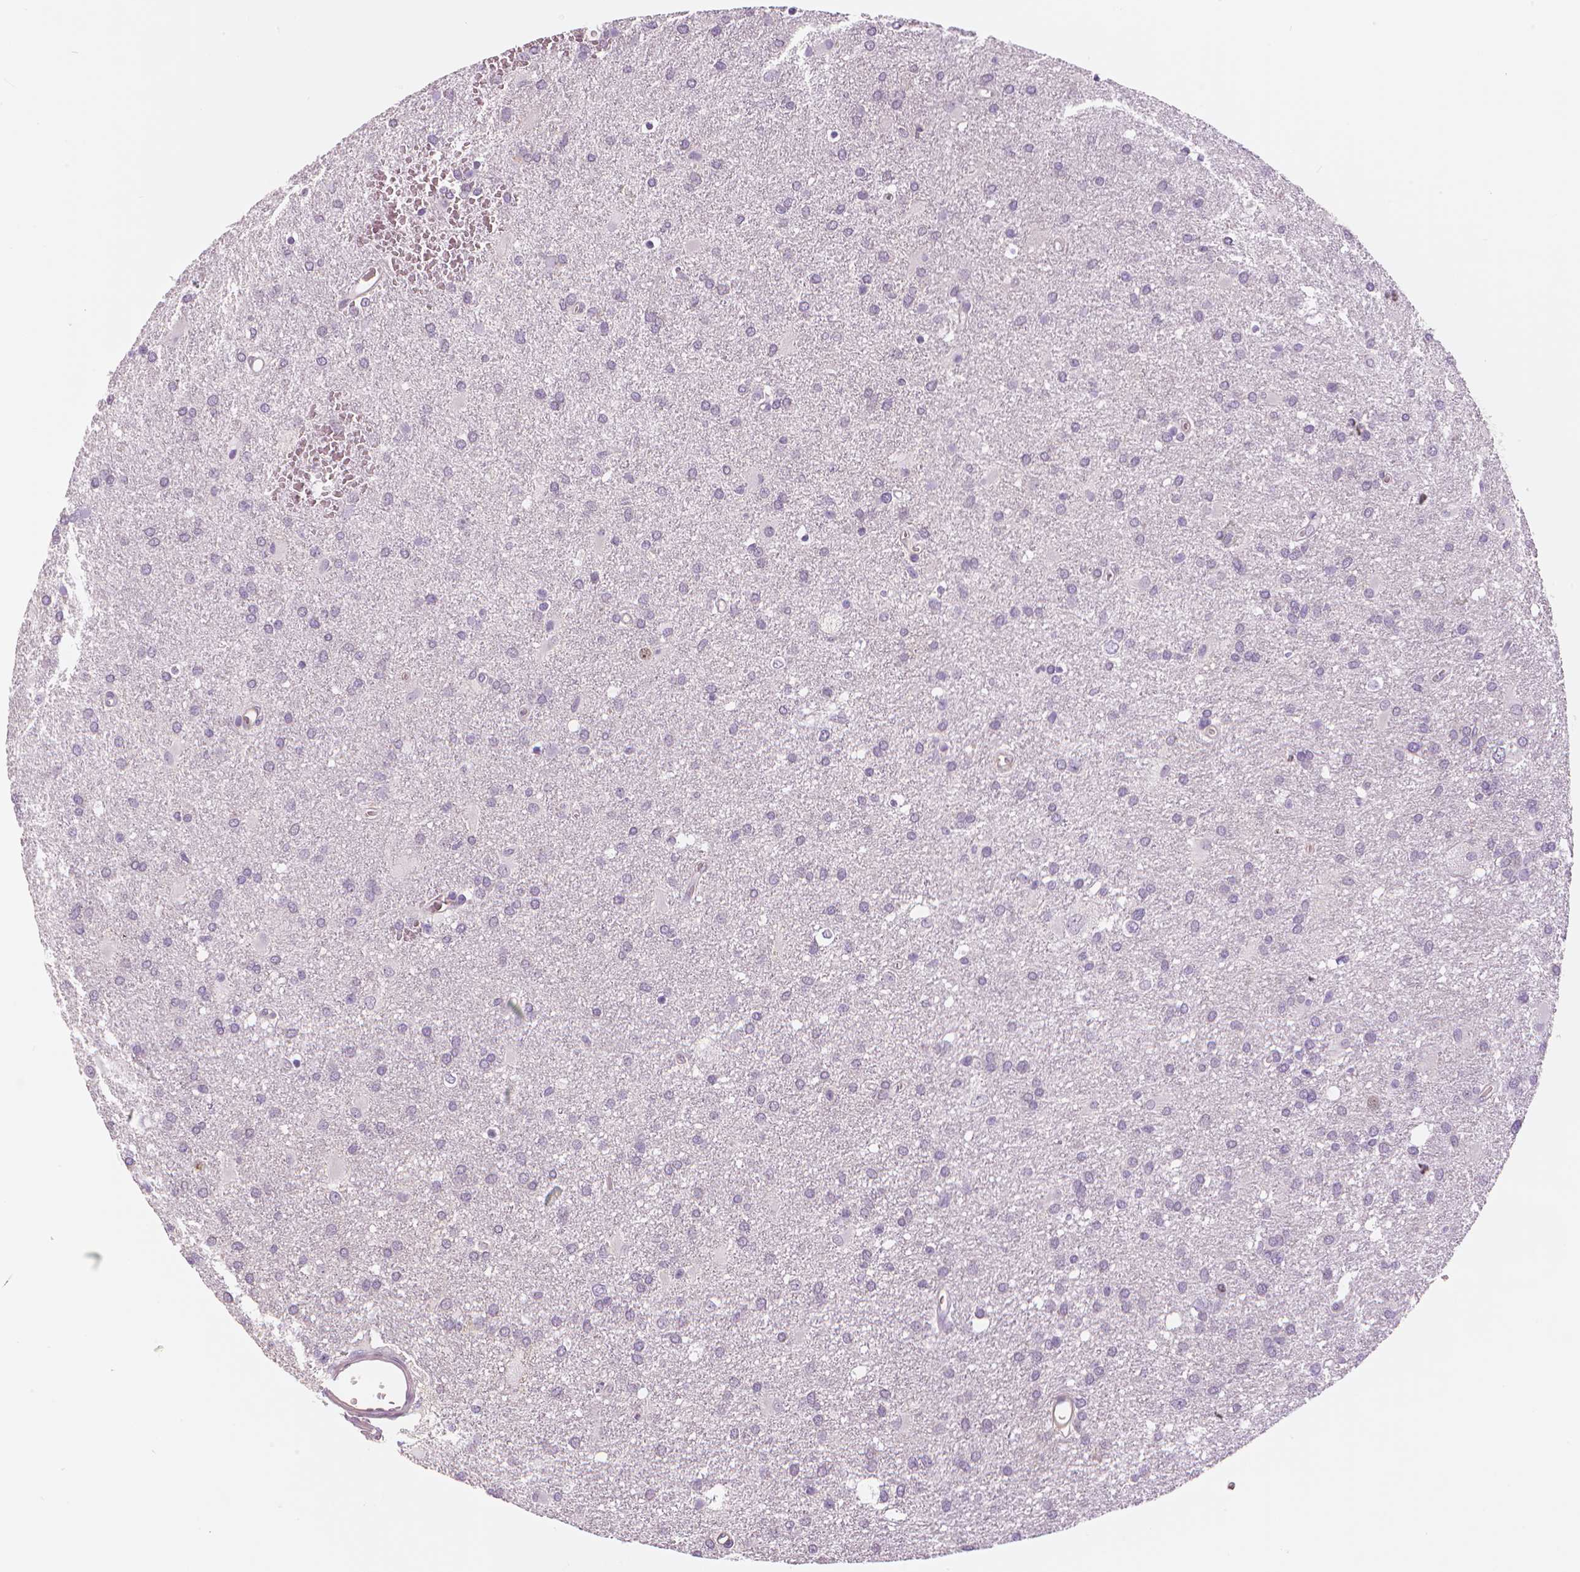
{"staining": {"intensity": "negative", "quantity": "none", "location": "none"}, "tissue": "glioma", "cell_type": "Tumor cells", "image_type": "cancer", "snomed": [{"axis": "morphology", "description": "Glioma, malignant, Low grade"}, {"axis": "topography", "description": "Brain"}], "caption": "A high-resolution micrograph shows immunohistochemistry (IHC) staining of malignant low-grade glioma, which shows no significant positivity in tumor cells. Brightfield microscopy of immunohistochemistry (IHC) stained with DAB (3,3'-diaminobenzidine) (brown) and hematoxylin (blue), captured at high magnification.", "gene": "MKI67", "patient": {"sex": "male", "age": 66}}